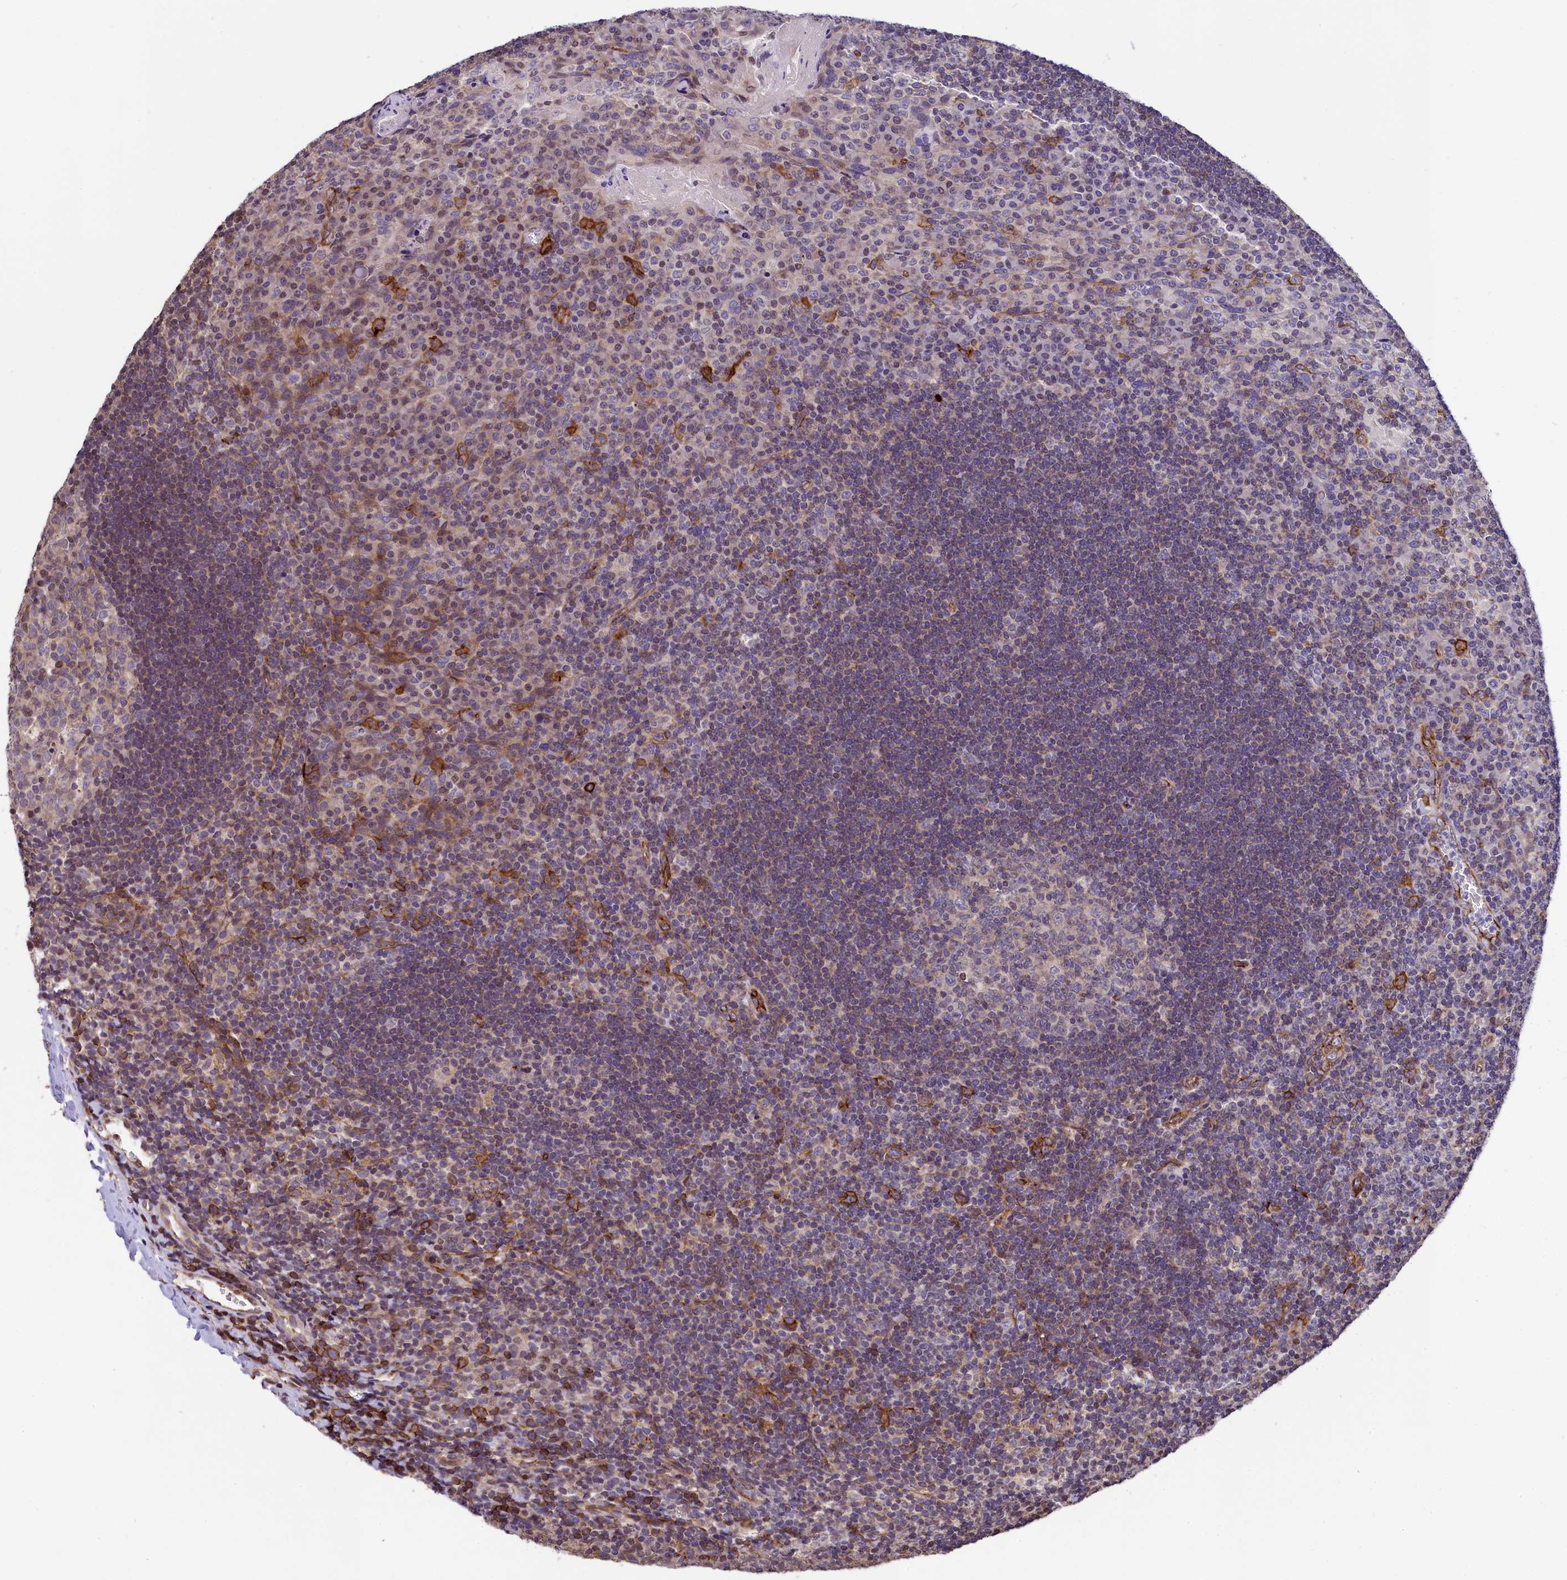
{"staining": {"intensity": "negative", "quantity": "none", "location": "none"}, "tissue": "tonsil", "cell_type": "Germinal center cells", "image_type": "normal", "snomed": [{"axis": "morphology", "description": "Normal tissue, NOS"}, {"axis": "topography", "description": "Tonsil"}], "caption": "Immunohistochemistry (IHC) micrograph of unremarkable tonsil: human tonsil stained with DAB (3,3'-diaminobenzidine) demonstrates no significant protein expression in germinal center cells.", "gene": "ZNF2", "patient": {"sex": "male", "age": 17}}